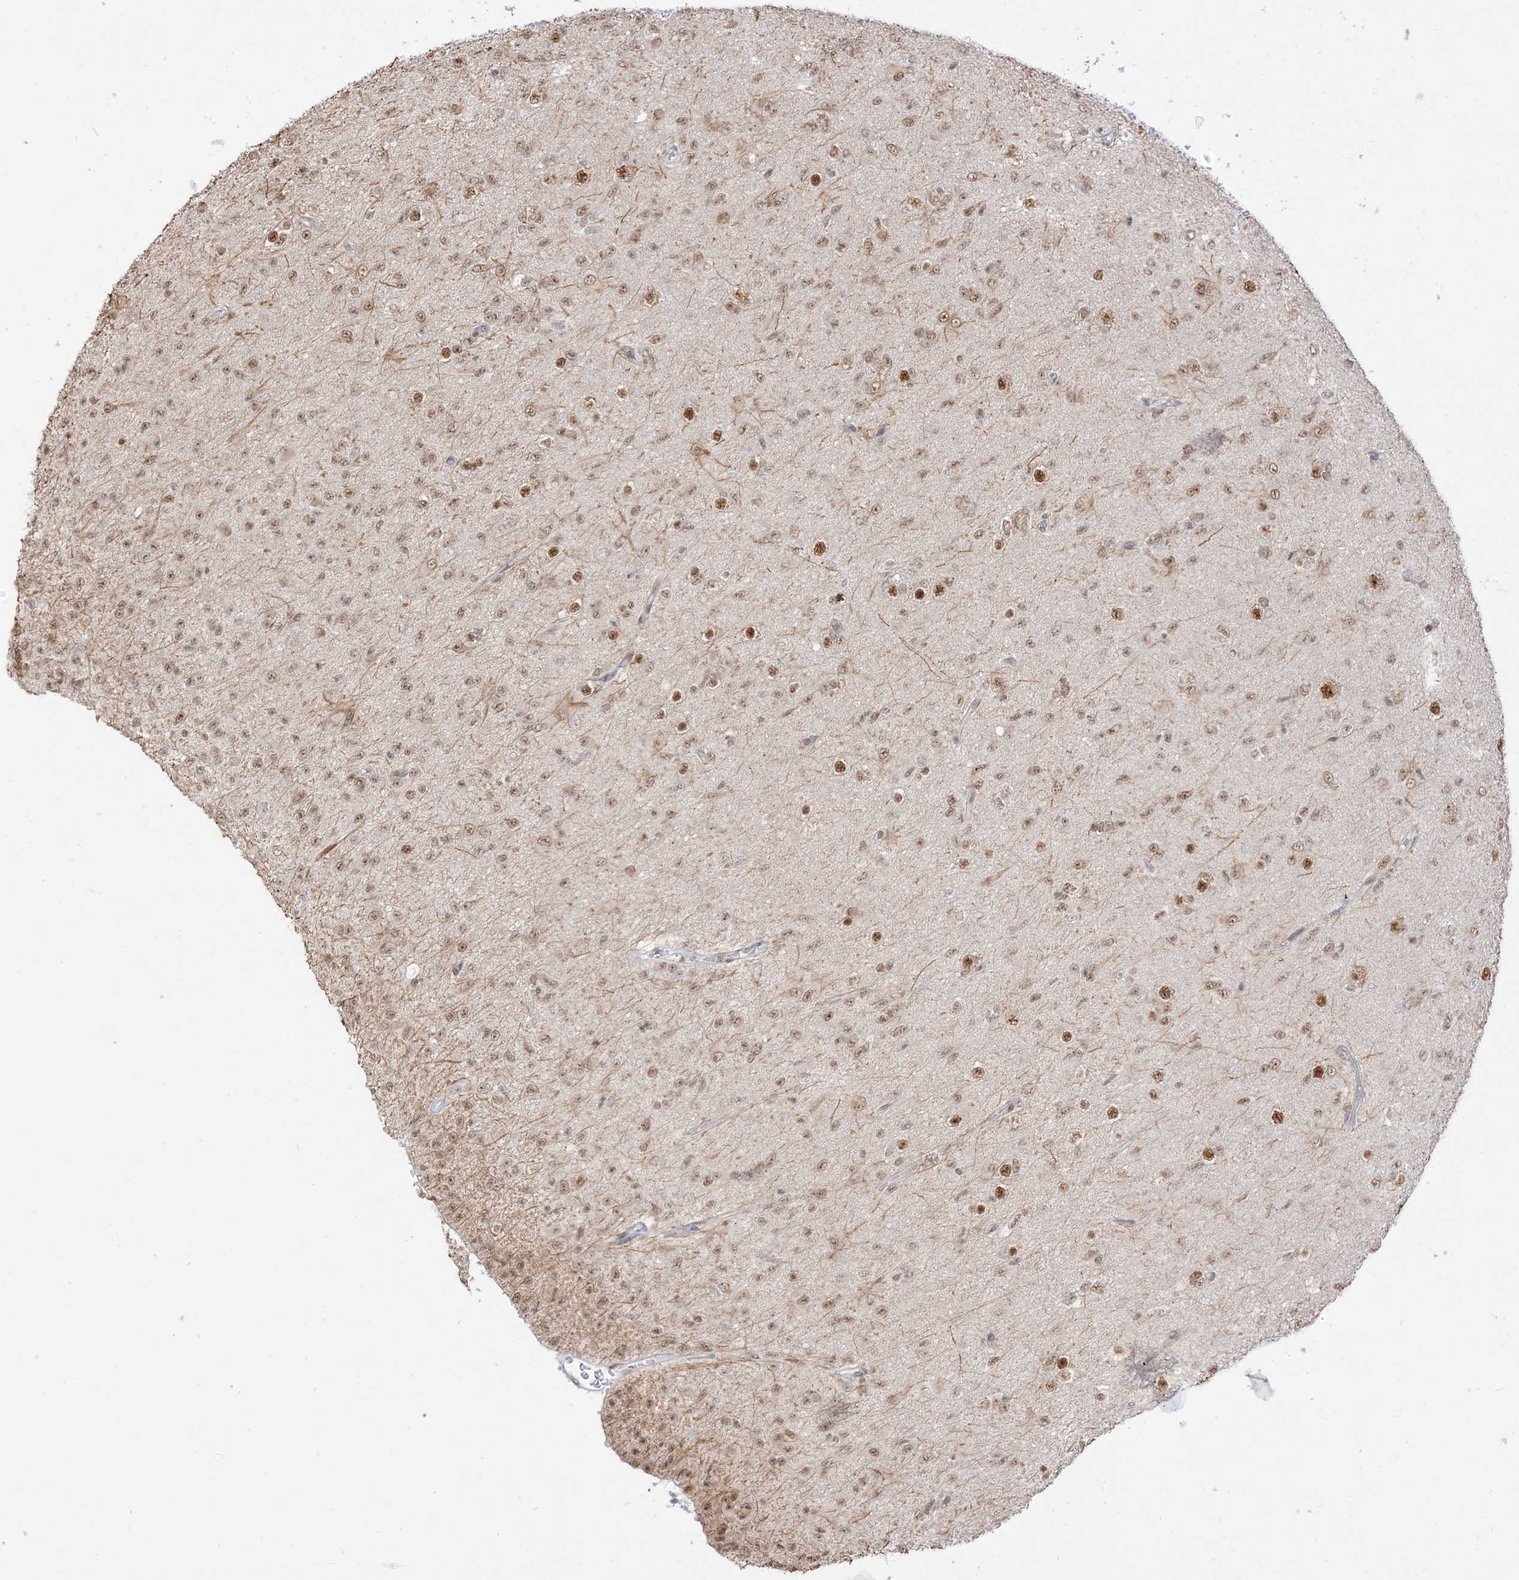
{"staining": {"intensity": "moderate", "quantity": ">75%", "location": "nuclear"}, "tissue": "glioma", "cell_type": "Tumor cells", "image_type": "cancer", "snomed": [{"axis": "morphology", "description": "Glioma, malignant, Low grade"}, {"axis": "topography", "description": "Brain"}], "caption": "A photomicrograph of glioma stained for a protein shows moderate nuclear brown staining in tumor cells.", "gene": "ARGLU1", "patient": {"sex": "male", "age": 65}}